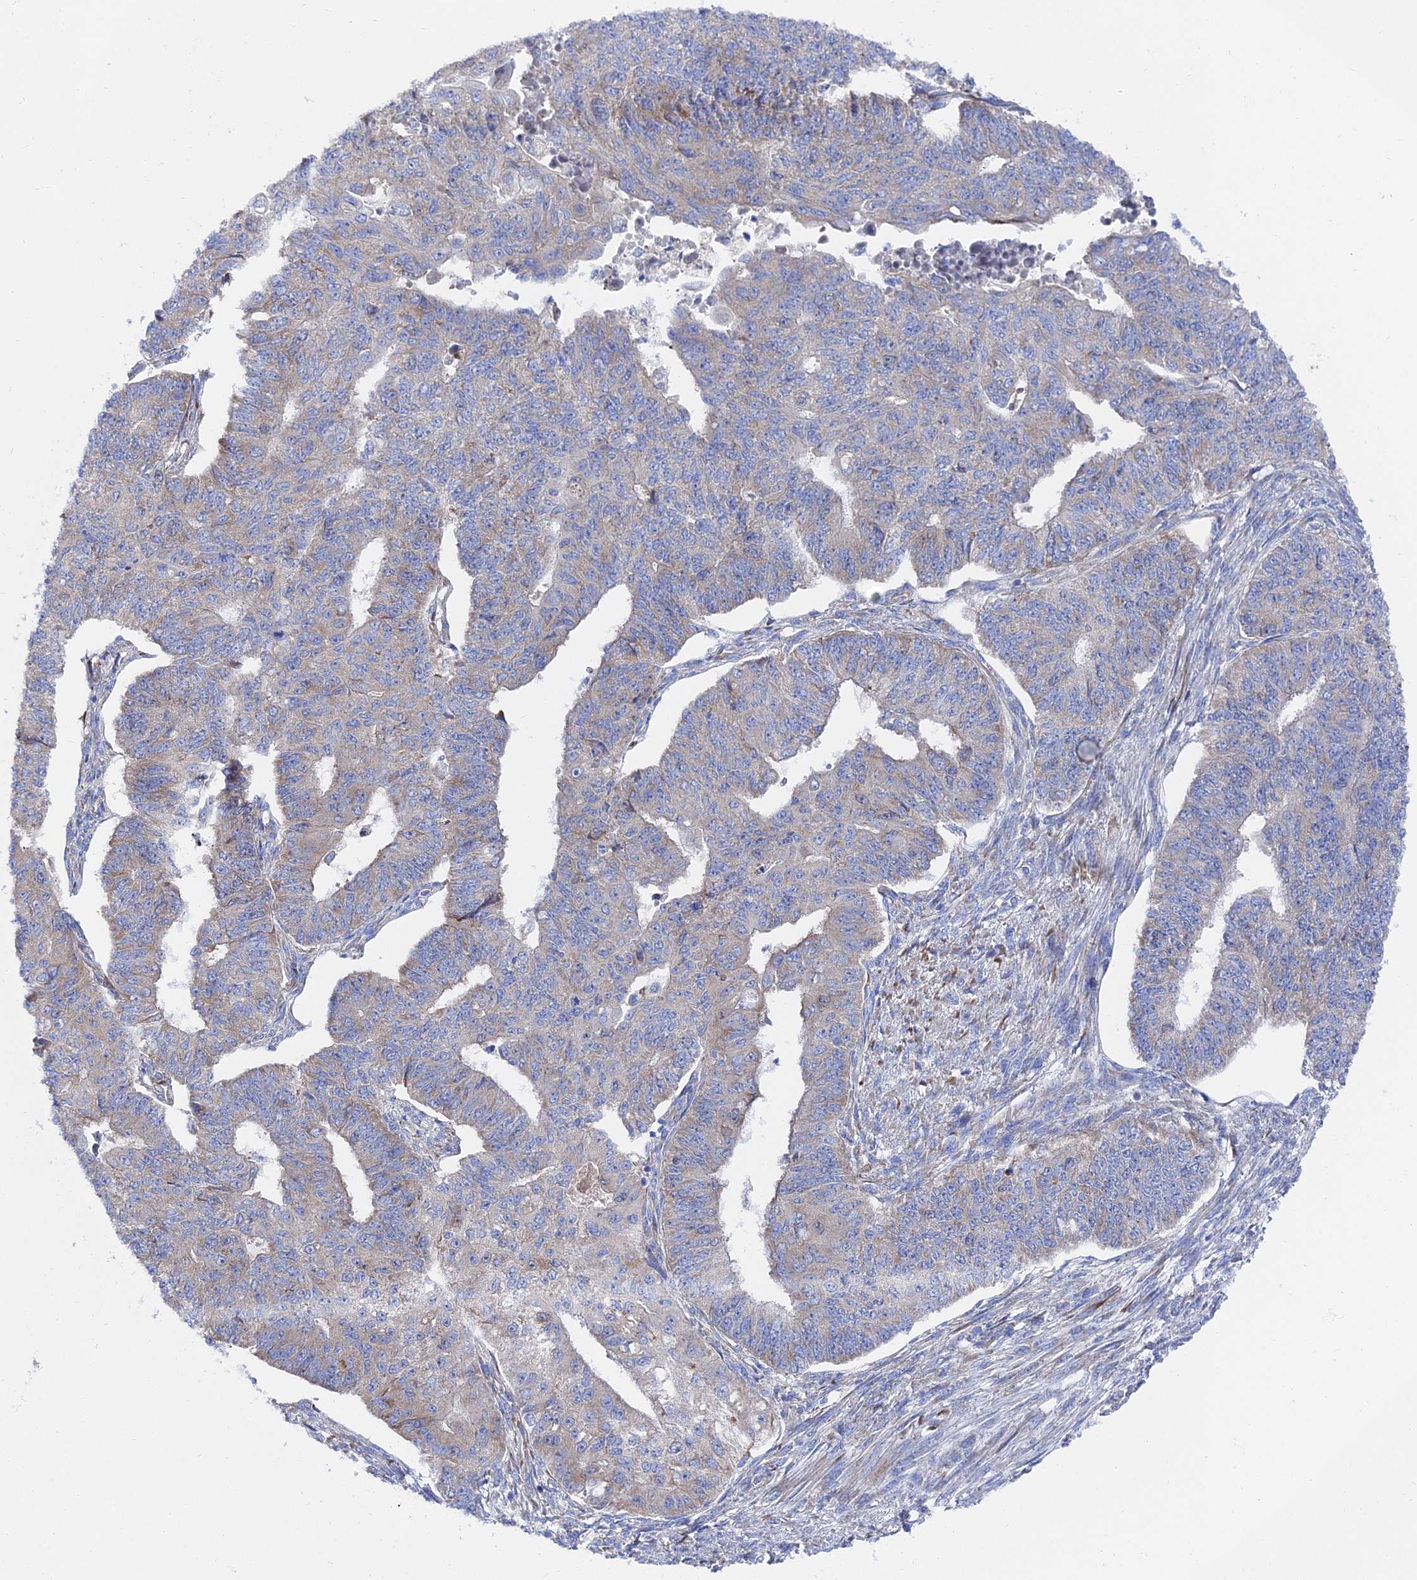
{"staining": {"intensity": "weak", "quantity": "<25%", "location": "cytoplasmic/membranous"}, "tissue": "endometrial cancer", "cell_type": "Tumor cells", "image_type": "cancer", "snomed": [{"axis": "morphology", "description": "Adenocarcinoma, NOS"}, {"axis": "topography", "description": "Endometrium"}], "caption": "Immunohistochemical staining of human endometrial cancer exhibits no significant staining in tumor cells.", "gene": "PTTG1", "patient": {"sex": "female", "age": 32}}